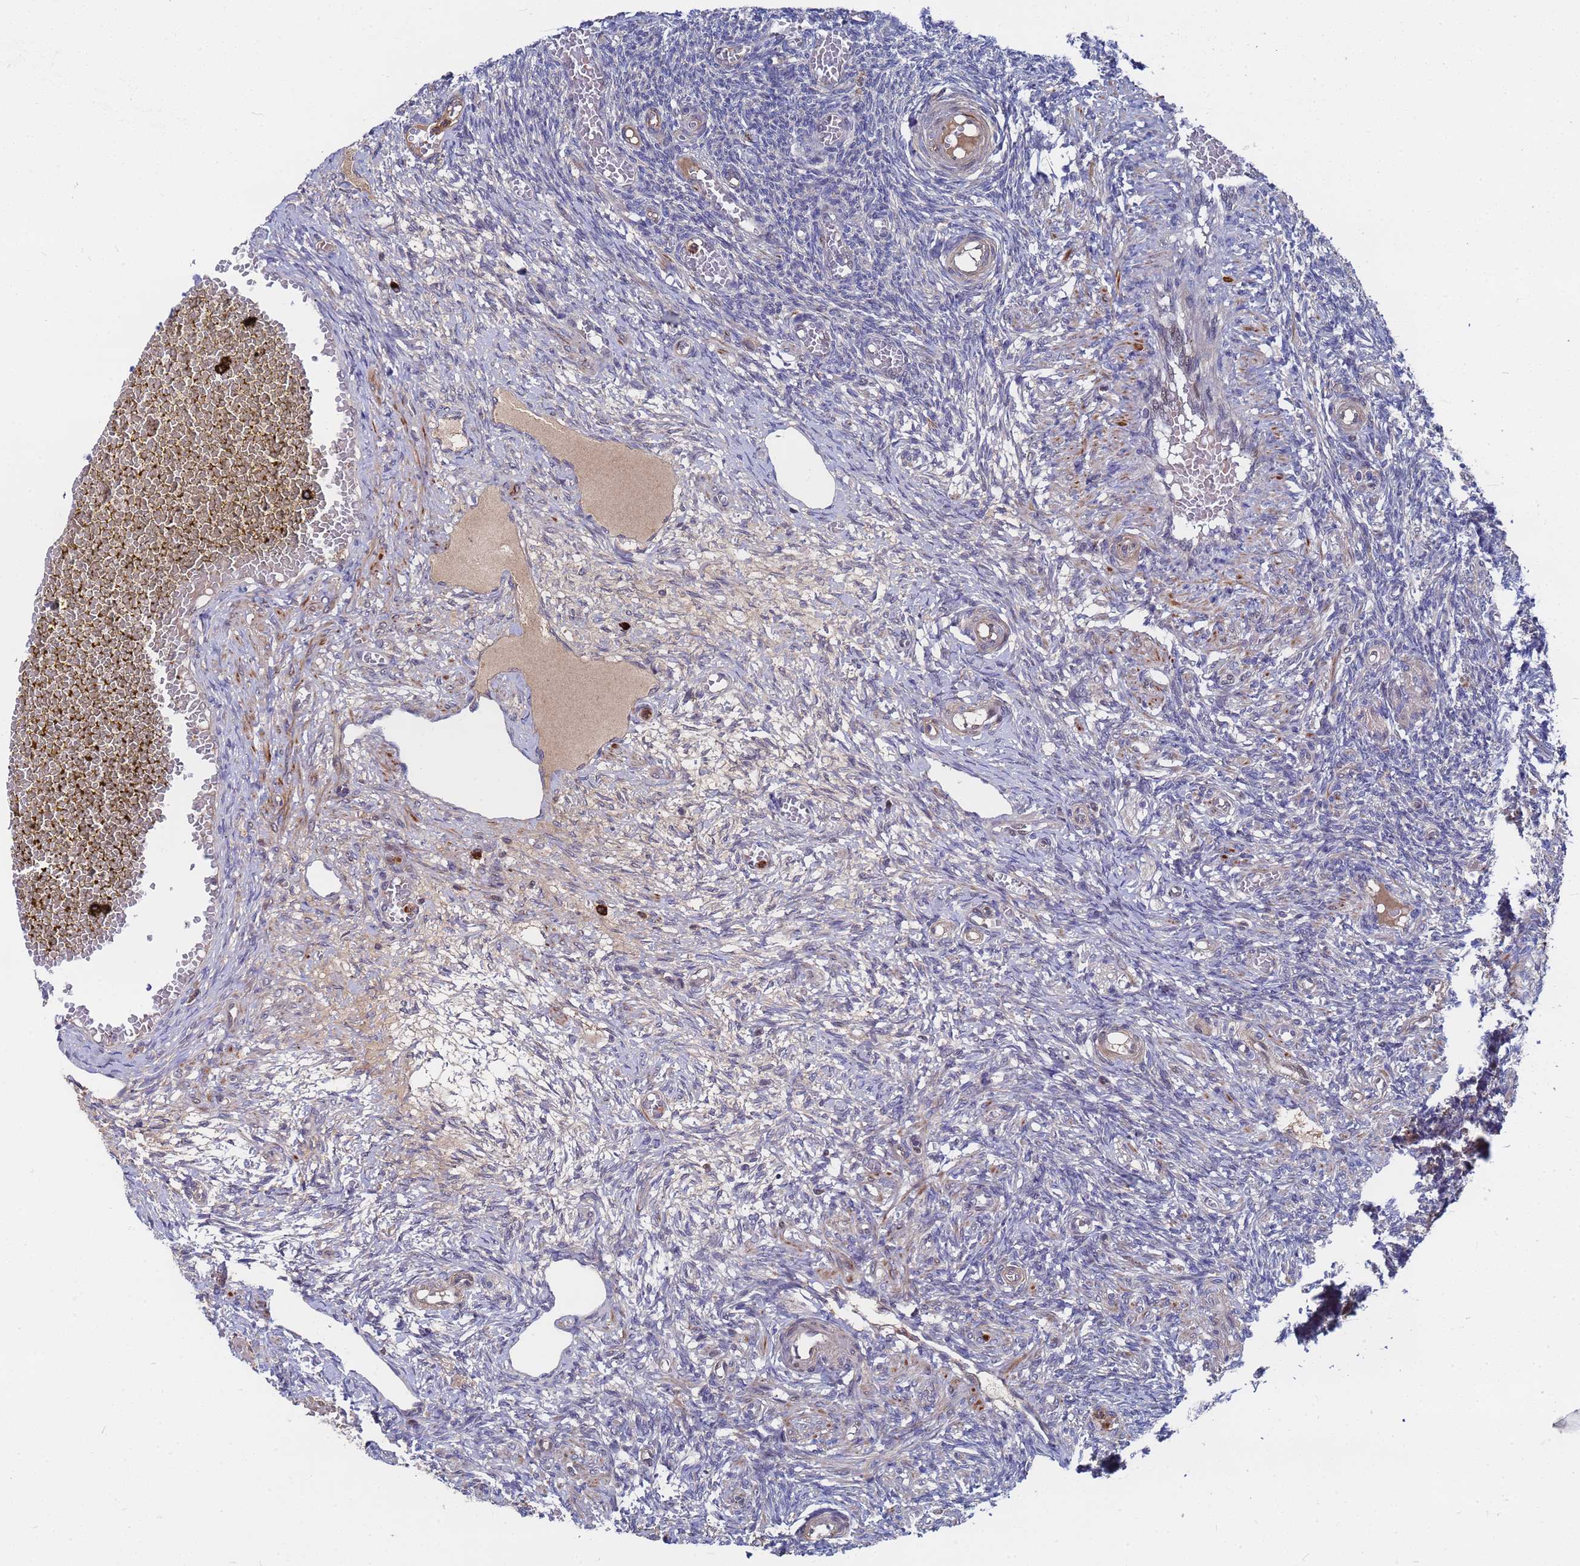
{"staining": {"intensity": "negative", "quantity": "none", "location": "none"}, "tissue": "ovary", "cell_type": "Ovarian stroma cells", "image_type": "normal", "snomed": [{"axis": "morphology", "description": "Normal tissue, NOS"}, {"axis": "topography", "description": "Ovary"}], "caption": "Immunohistochemistry (IHC) of unremarkable ovary exhibits no expression in ovarian stroma cells.", "gene": "TMBIM6", "patient": {"sex": "female", "age": 27}}